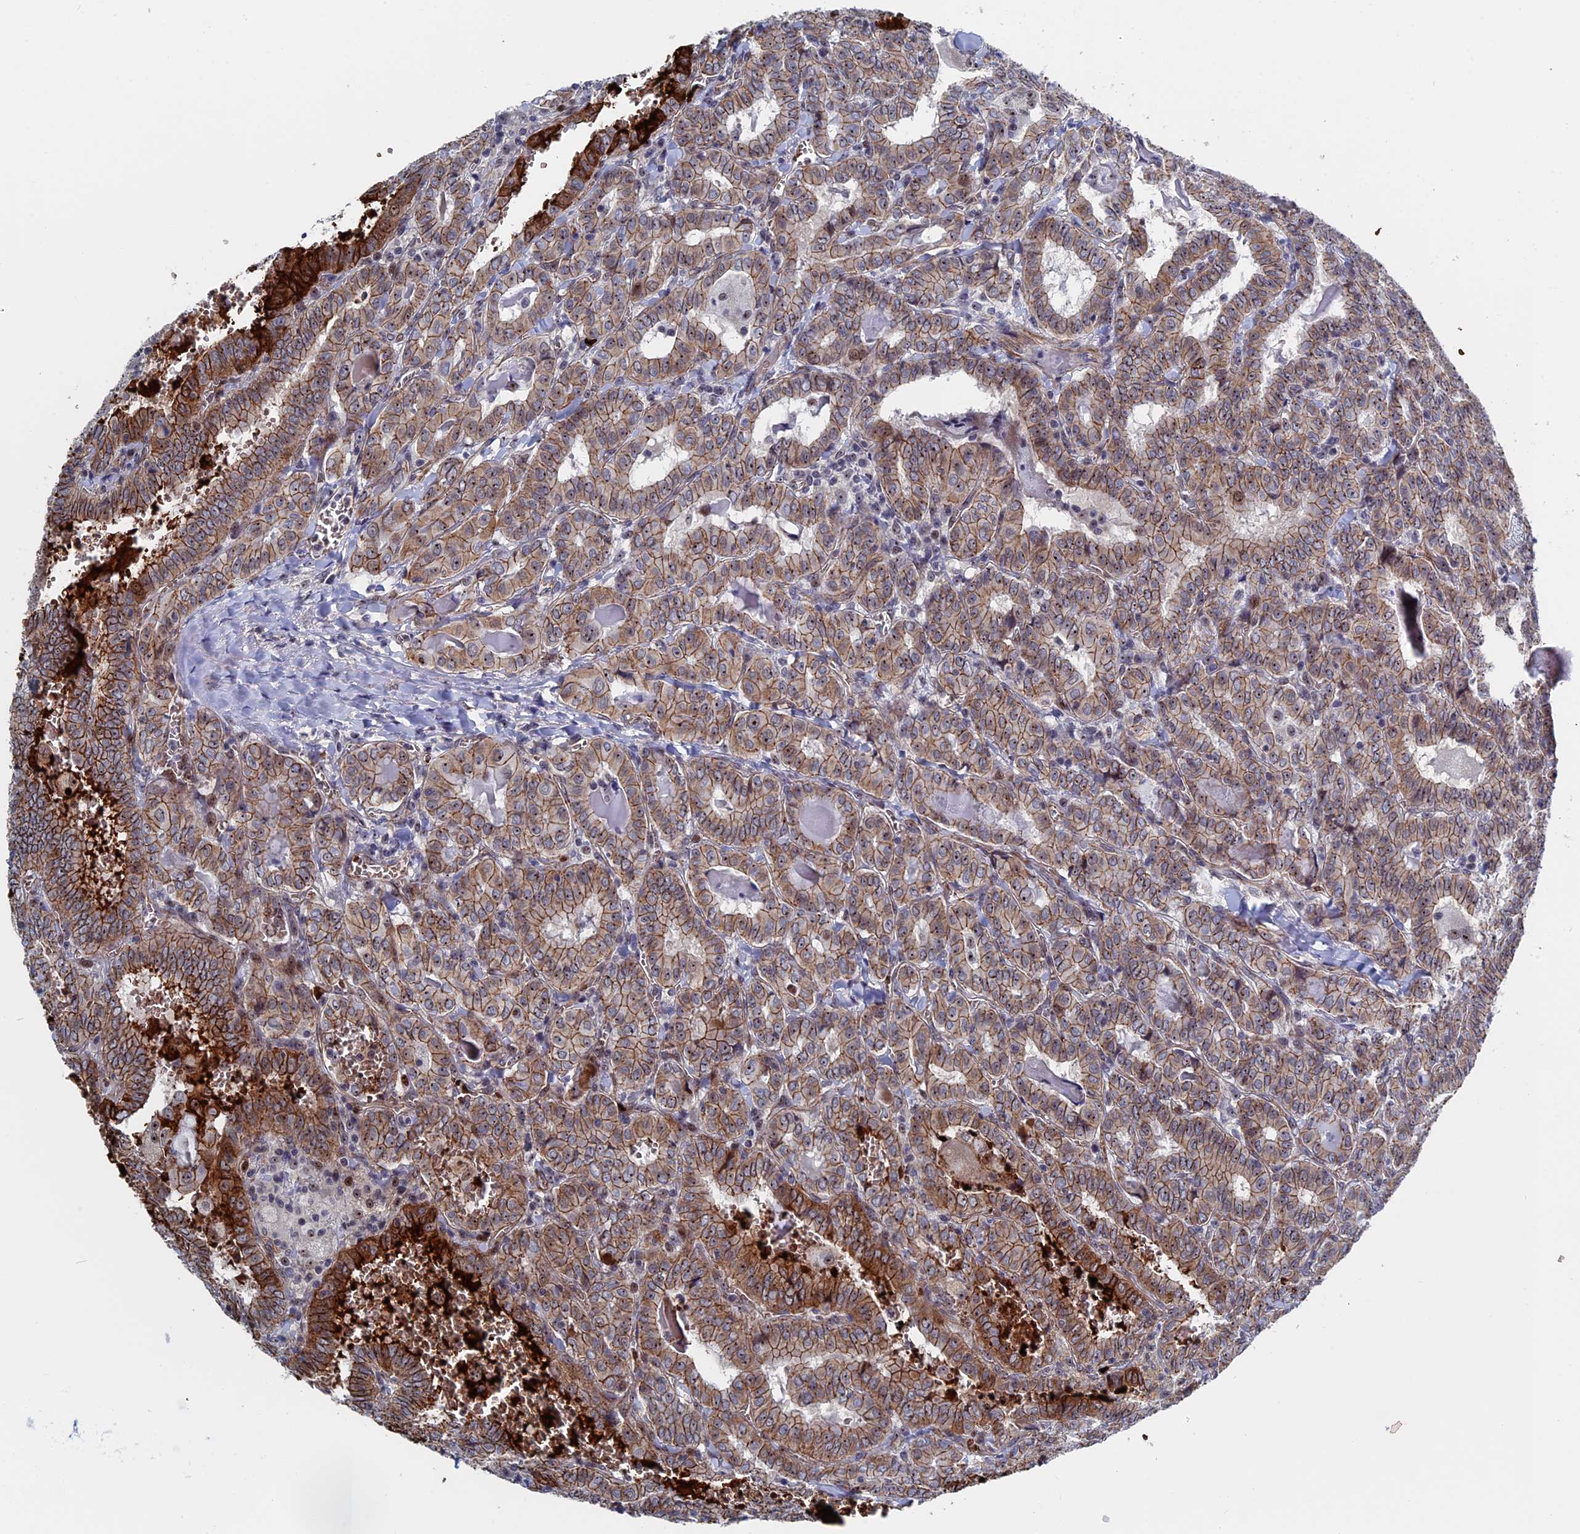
{"staining": {"intensity": "strong", "quantity": ">75%", "location": "cytoplasmic/membranous,nuclear"}, "tissue": "thyroid cancer", "cell_type": "Tumor cells", "image_type": "cancer", "snomed": [{"axis": "morphology", "description": "Papillary adenocarcinoma, NOS"}, {"axis": "topography", "description": "Thyroid gland"}], "caption": "Immunohistochemical staining of papillary adenocarcinoma (thyroid) reveals high levels of strong cytoplasmic/membranous and nuclear staining in approximately >75% of tumor cells. (IHC, brightfield microscopy, high magnification).", "gene": "EXOSC9", "patient": {"sex": "female", "age": 72}}